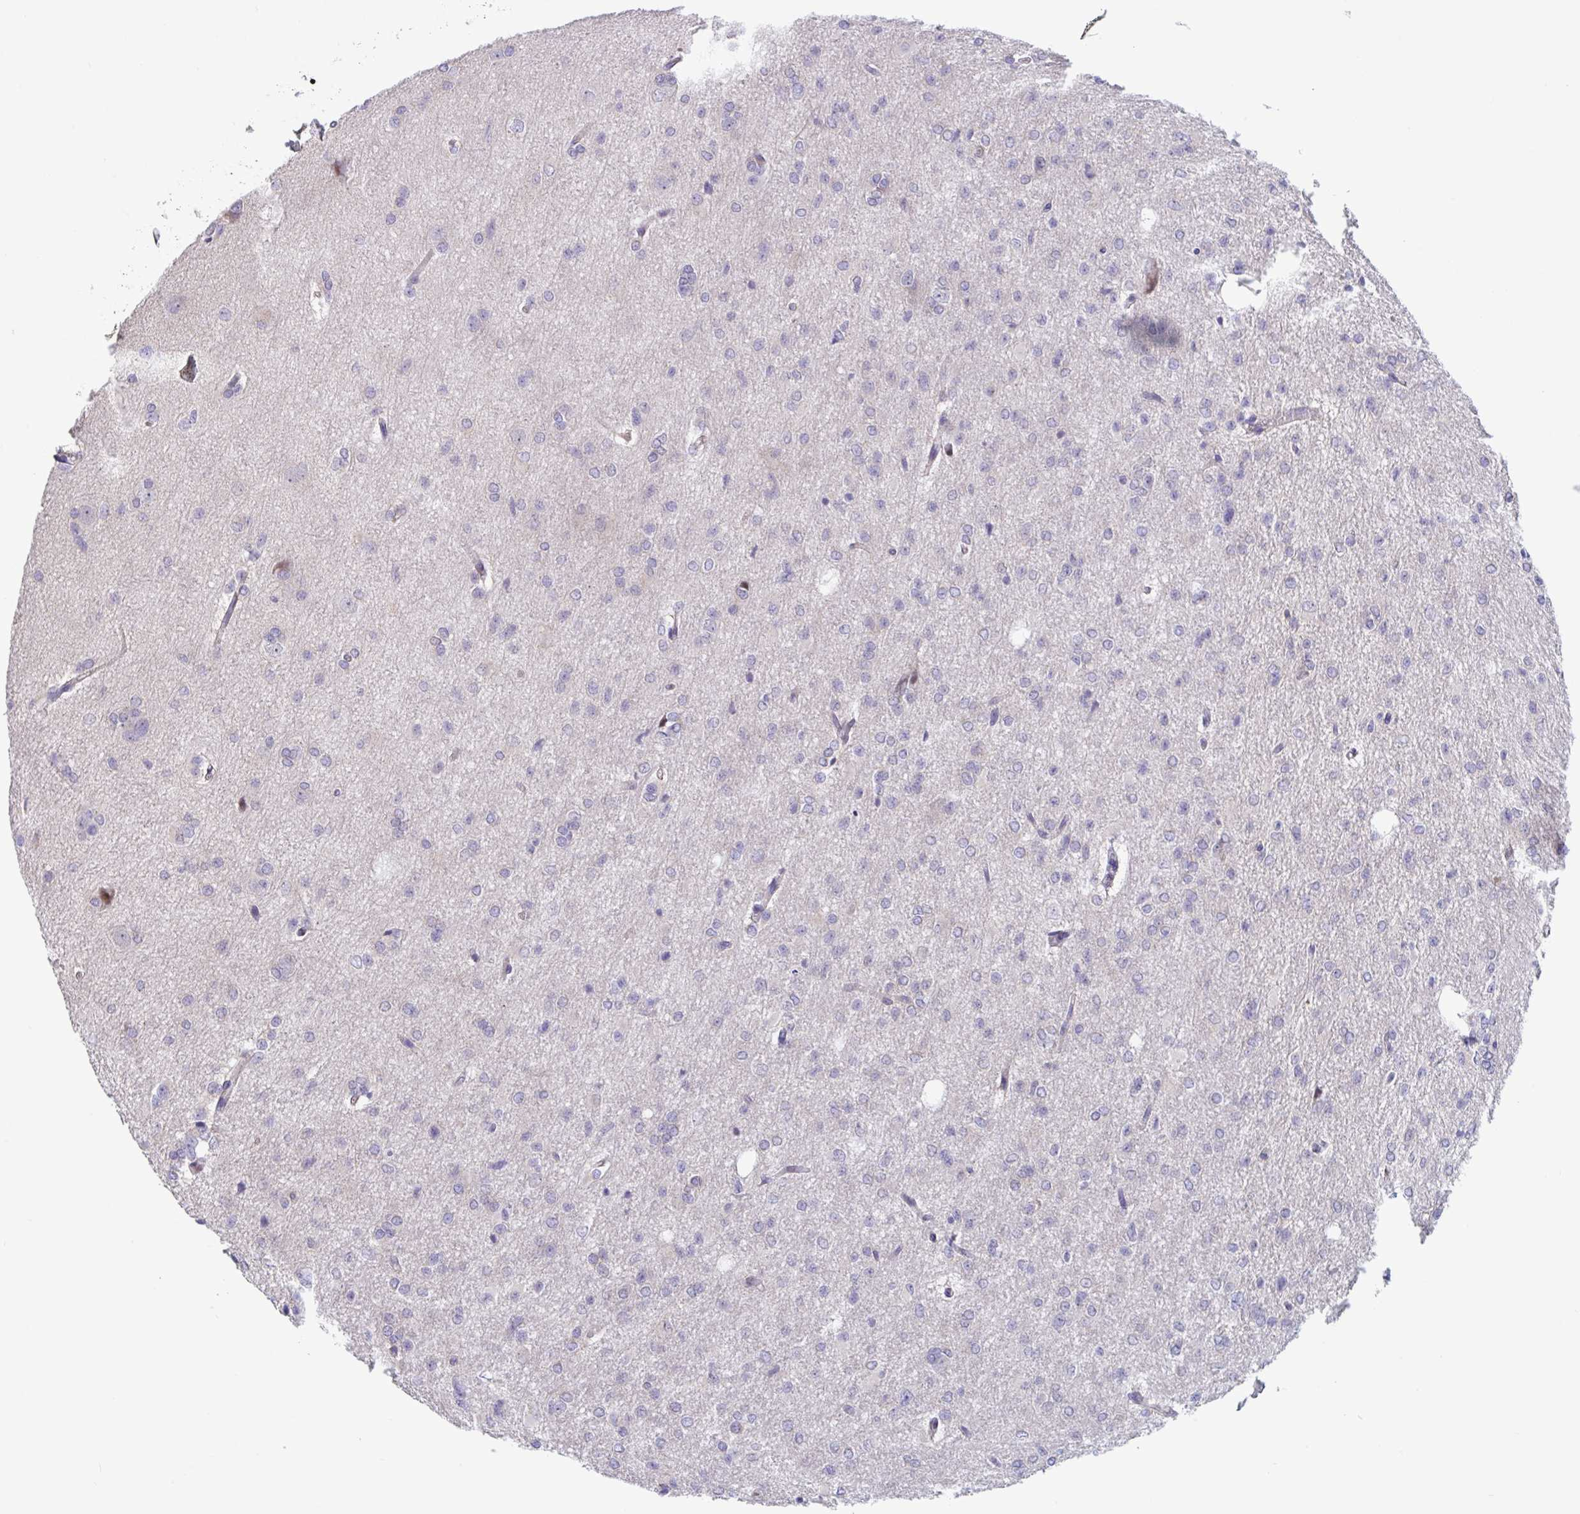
{"staining": {"intensity": "negative", "quantity": "none", "location": "none"}, "tissue": "glioma", "cell_type": "Tumor cells", "image_type": "cancer", "snomed": [{"axis": "morphology", "description": "Glioma, malignant, Low grade"}, {"axis": "topography", "description": "Brain"}], "caption": "An immunohistochemistry (IHC) image of malignant low-grade glioma is shown. There is no staining in tumor cells of malignant low-grade glioma.", "gene": "IL37", "patient": {"sex": "male", "age": 26}}